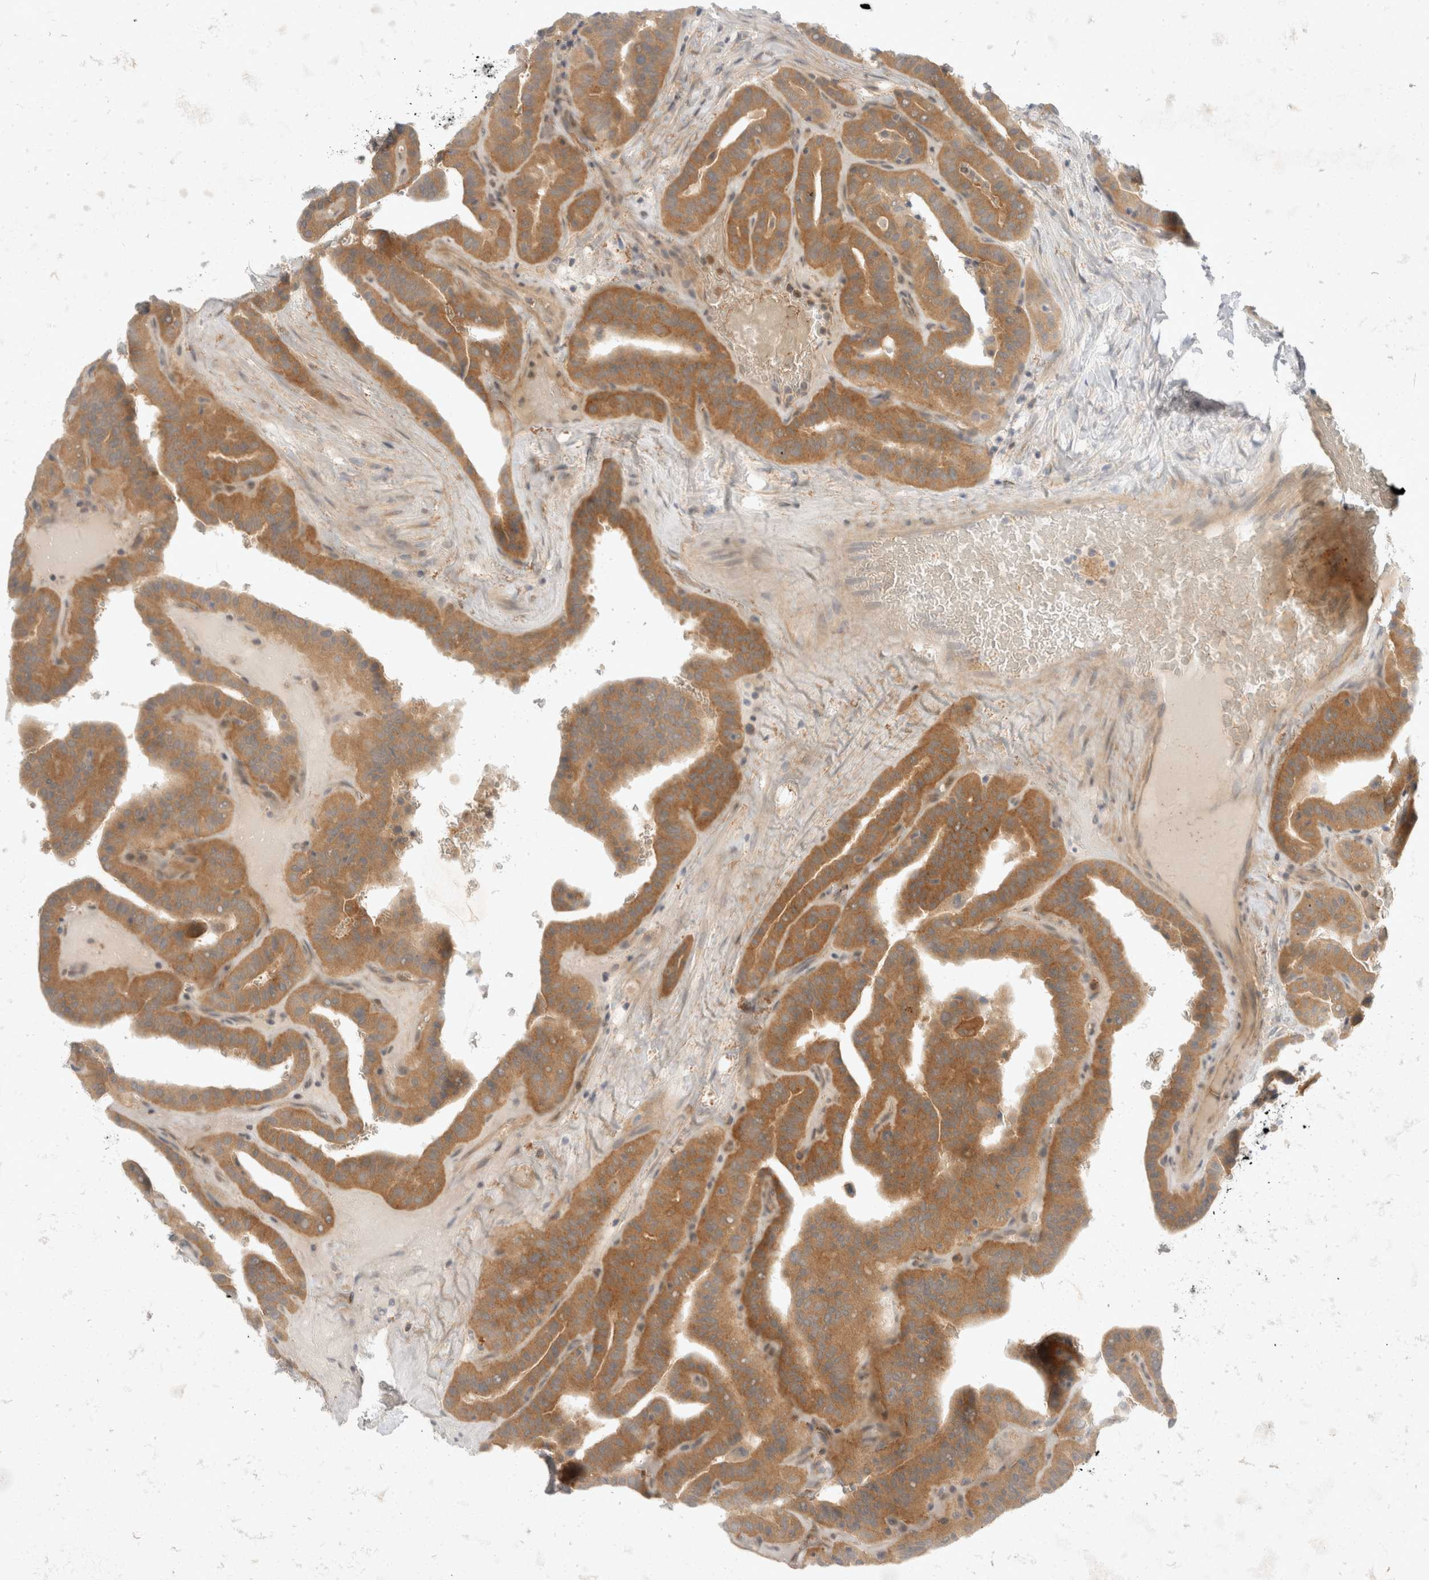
{"staining": {"intensity": "moderate", "quantity": ">75%", "location": "cytoplasmic/membranous"}, "tissue": "thyroid cancer", "cell_type": "Tumor cells", "image_type": "cancer", "snomed": [{"axis": "morphology", "description": "Papillary adenocarcinoma, NOS"}, {"axis": "topography", "description": "Thyroid gland"}], "caption": "A photomicrograph of thyroid cancer (papillary adenocarcinoma) stained for a protein reveals moderate cytoplasmic/membranous brown staining in tumor cells.", "gene": "TOM1L2", "patient": {"sex": "male", "age": 77}}